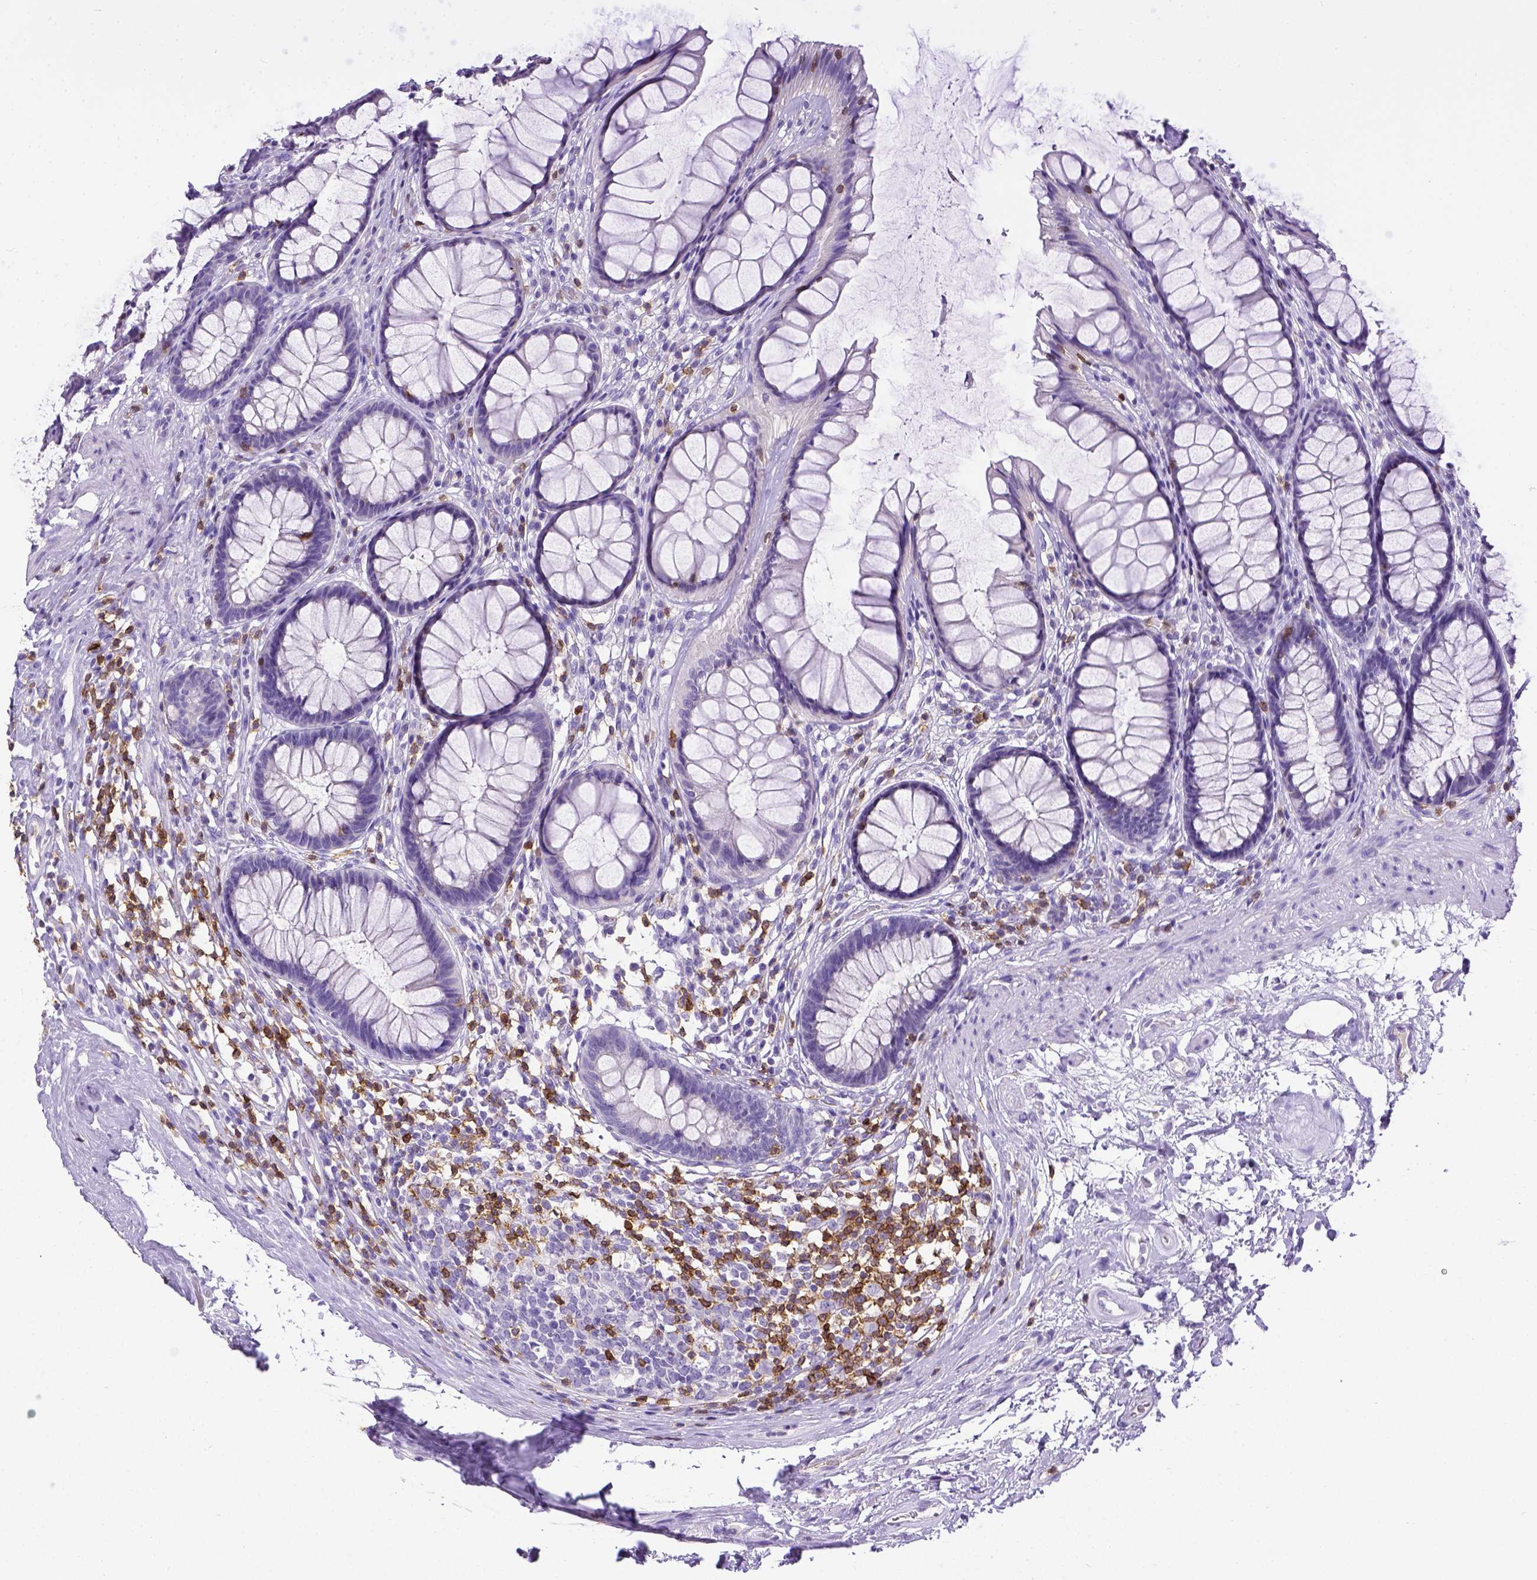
{"staining": {"intensity": "negative", "quantity": "none", "location": "none"}, "tissue": "rectum", "cell_type": "Glandular cells", "image_type": "normal", "snomed": [{"axis": "morphology", "description": "Normal tissue, NOS"}, {"axis": "topography", "description": "Rectum"}], "caption": "This is a micrograph of immunohistochemistry staining of benign rectum, which shows no staining in glandular cells.", "gene": "CD3E", "patient": {"sex": "male", "age": 72}}